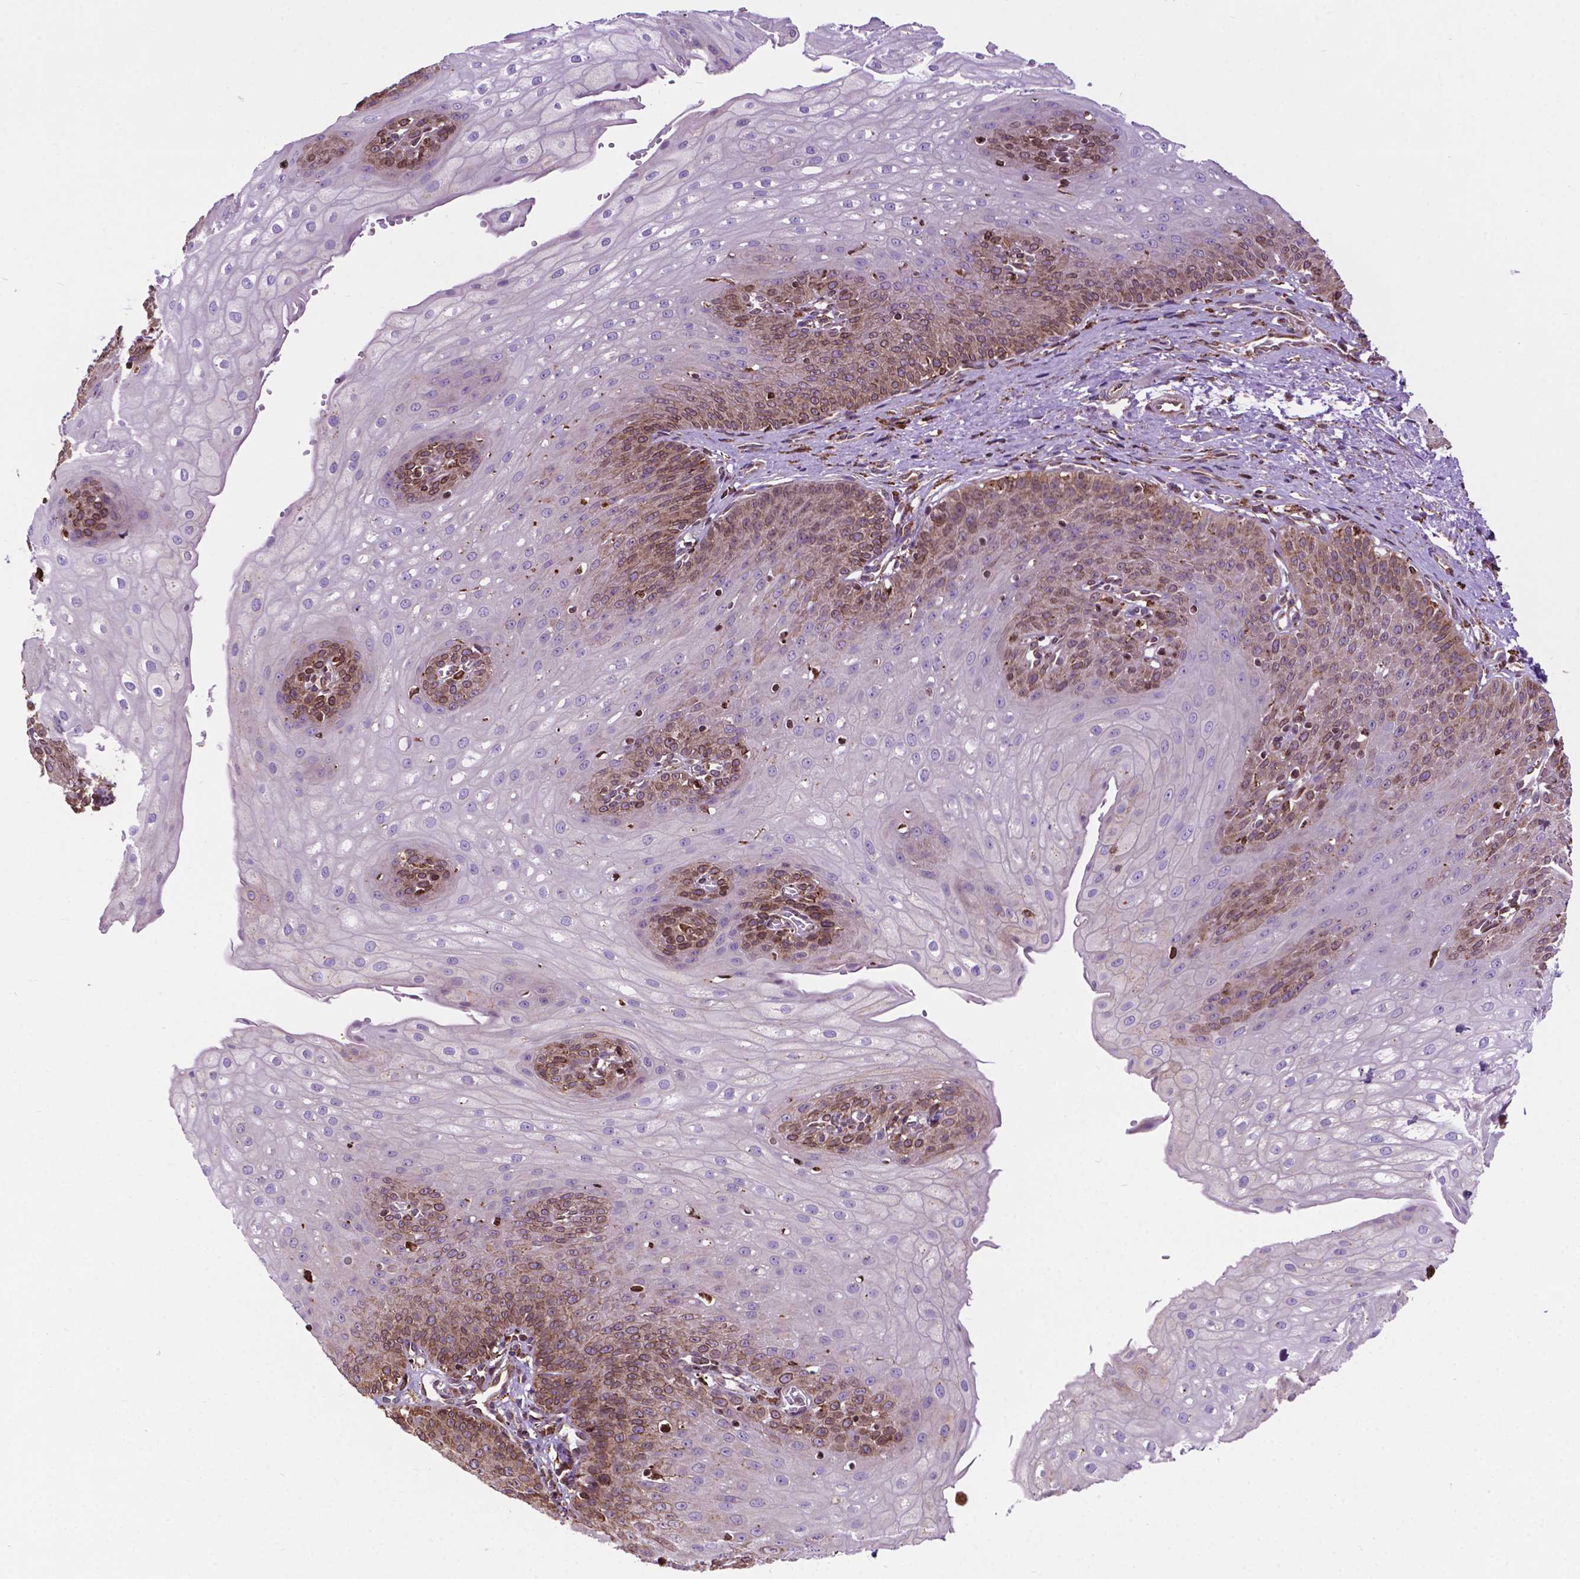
{"staining": {"intensity": "moderate", "quantity": "25%-75%", "location": "cytoplasmic/membranous"}, "tissue": "esophagus", "cell_type": "Squamous epithelial cells", "image_type": "normal", "snomed": [{"axis": "morphology", "description": "Normal tissue, NOS"}, {"axis": "topography", "description": "Esophagus"}], "caption": "Brown immunohistochemical staining in benign human esophagus exhibits moderate cytoplasmic/membranous staining in approximately 25%-75% of squamous epithelial cells. (DAB (3,3'-diaminobenzidine) IHC, brown staining for protein, blue staining for nuclei).", "gene": "GANAB", "patient": {"sex": "male", "age": 71}}